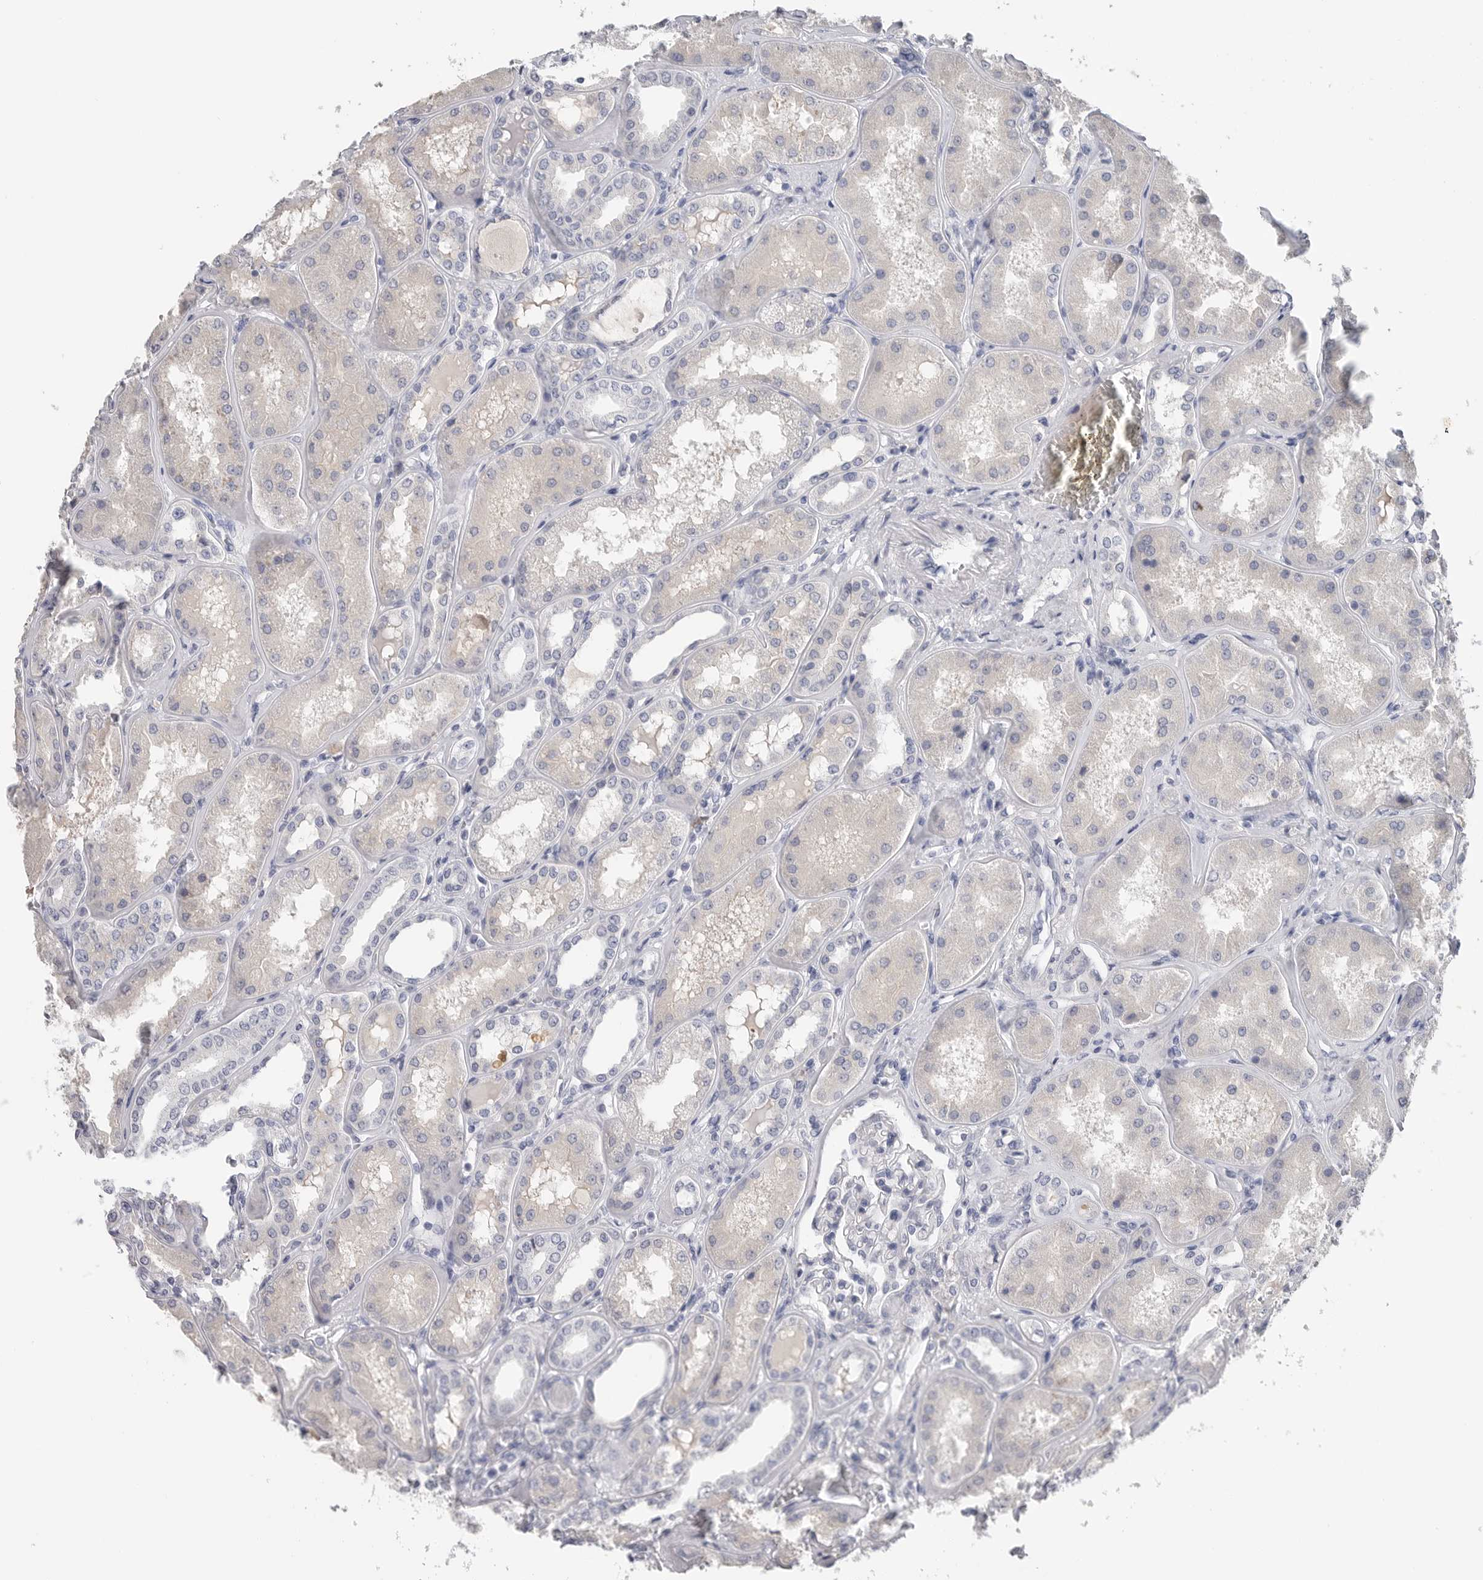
{"staining": {"intensity": "negative", "quantity": "none", "location": "none"}, "tissue": "kidney", "cell_type": "Cells in glomeruli", "image_type": "normal", "snomed": [{"axis": "morphology", "description": "Normal tissue, NOS"}, {"axis": "topography", "description": "Kidney"}], "caption": "Micrograph shows no significant protein expression in cells in glomeruli of unremarkable kidney.", "gene": "FABP6", "patient": {"sex": "female", "age": 56}}